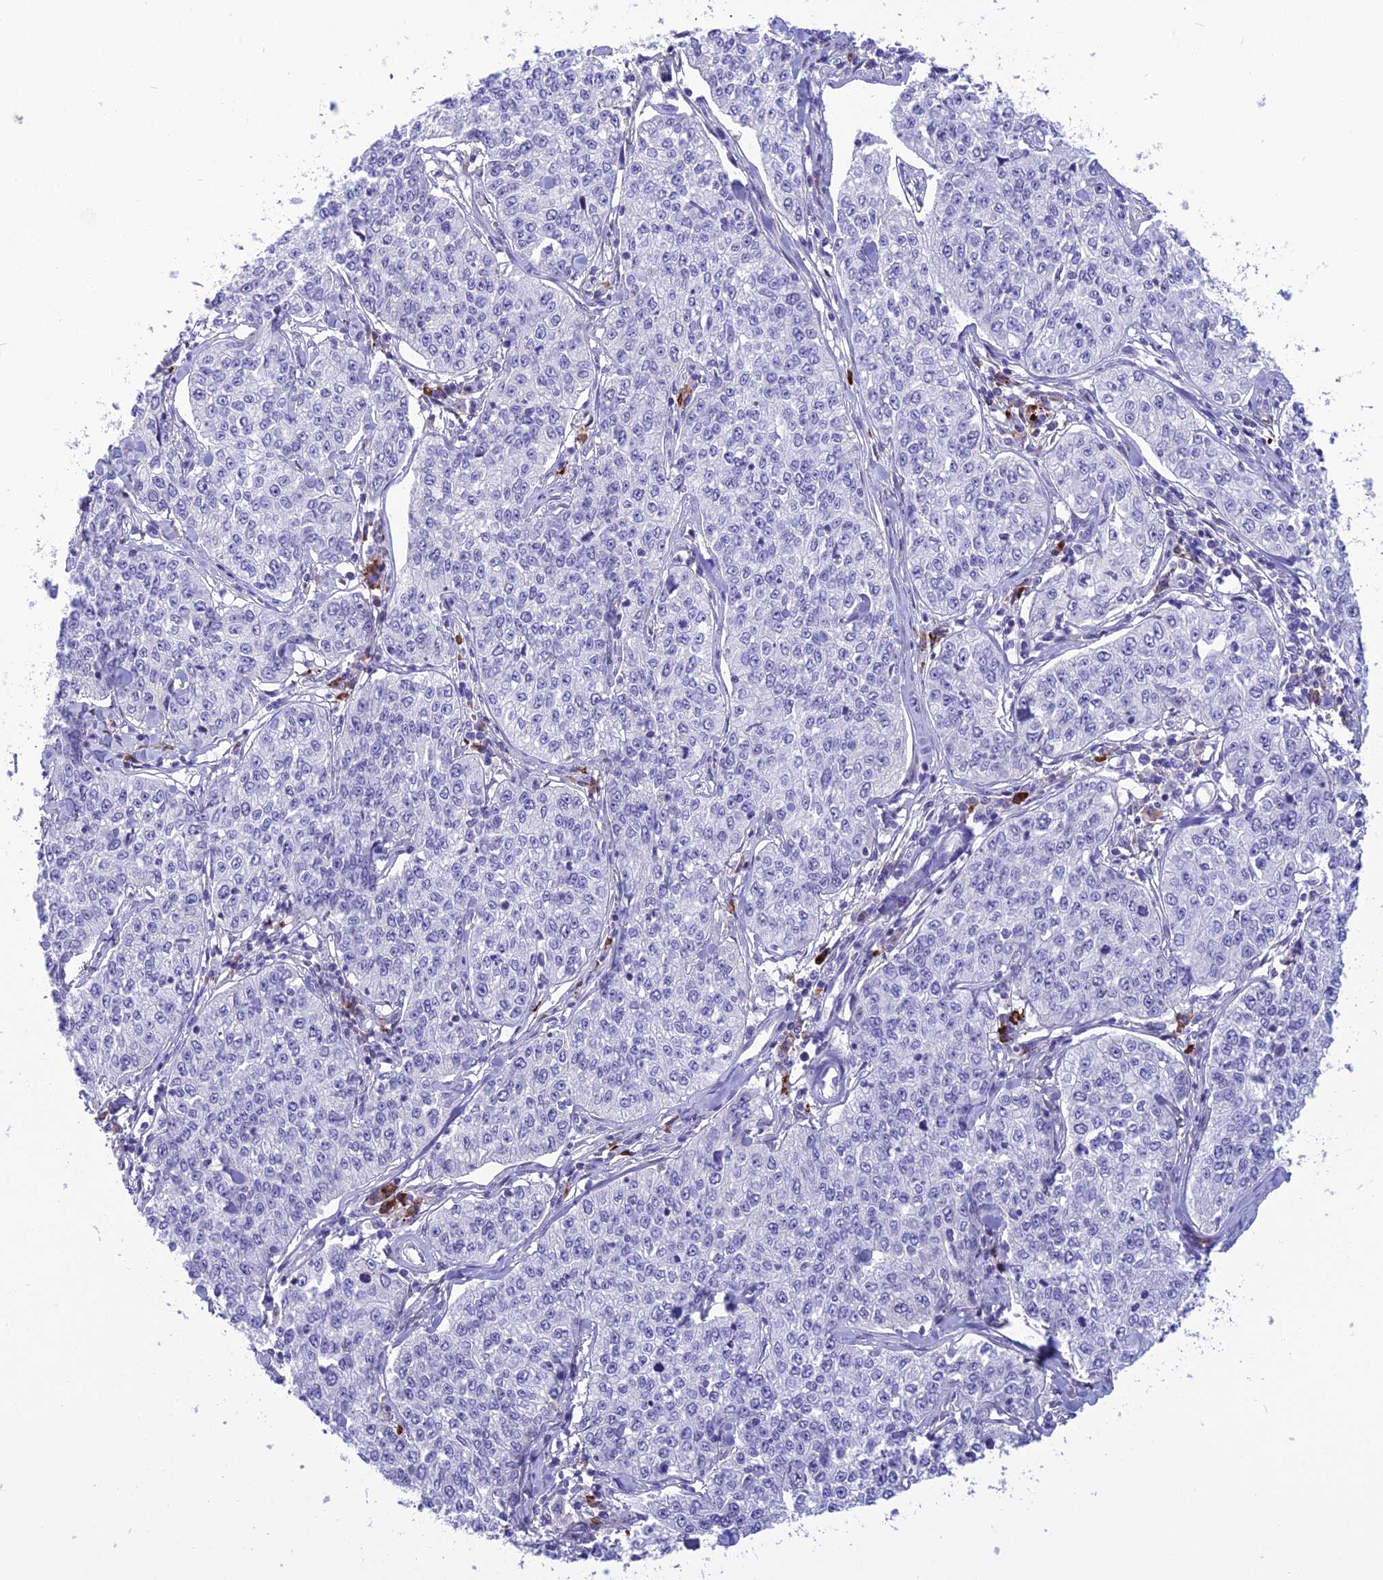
{"staining": {"intensity": "negative", "quantity": "none", "location": "none"}, "tissue": "cervical cancer", "cell_type": "Tumor cells", "image_type": "cancer", "snomed": [{"axis": "morphology", "description": "Squamous cell carcinoma, NOS"}, {"axis": "topography", "description": "Cervix"}], "caption": "High power microscopy micrograph of an immunohistochemistry (IHC) micrograph of squamous cell carcinoma (cervical), revealing no significant positivity in tumor cells.", "gene": "CRB2", "patient": {"sex": "female", "age": 35}}